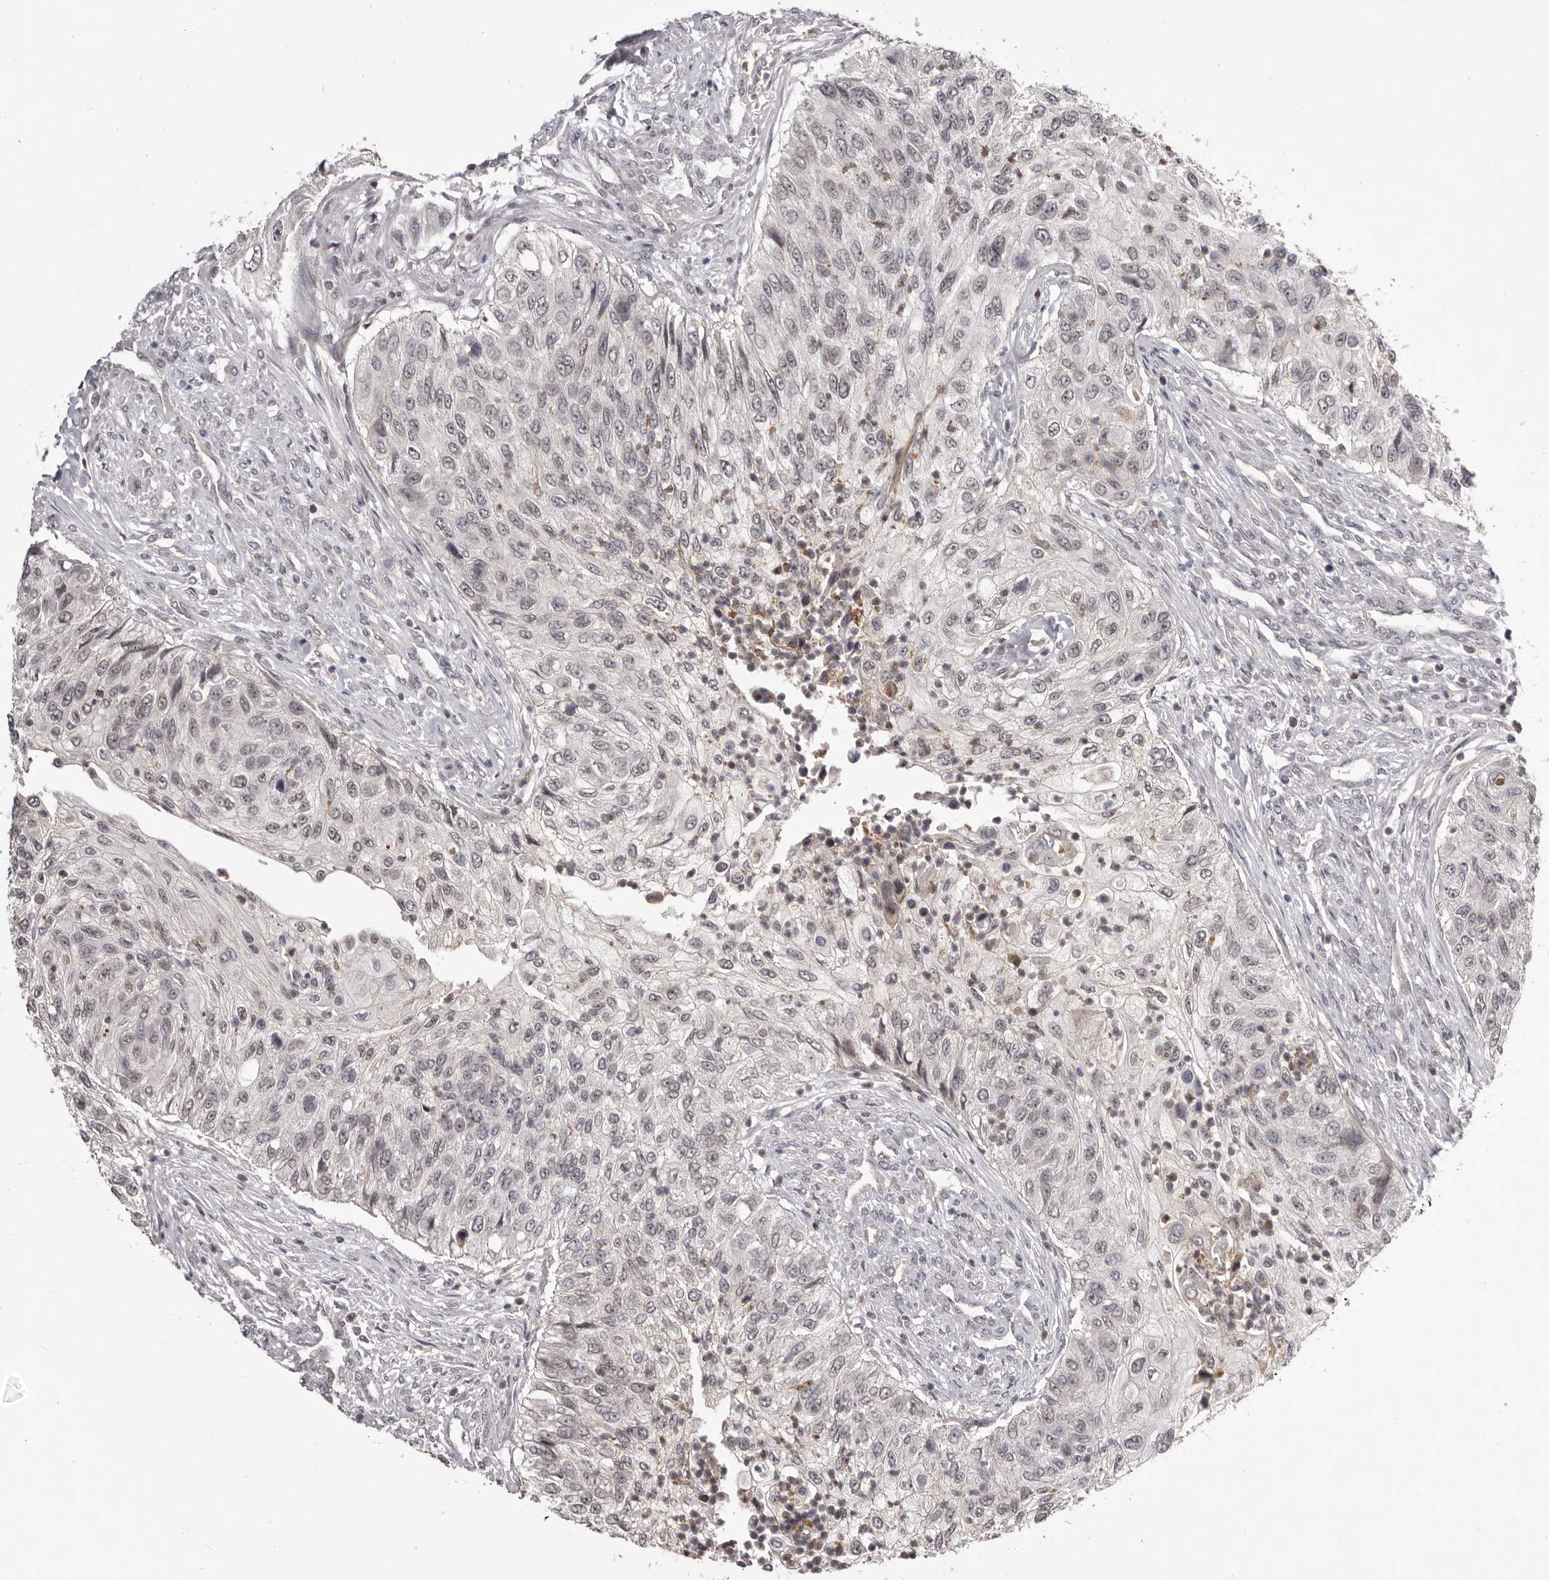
{"staining": {"intensity": "negative", "quantity": "none", "location": "none"}, "tissue": "urothelial cancer", "cell_type": "Tumor cells", "image_type": "cancer", "snomed": [{"axis": "morphology", "description": "Urothelial carcinoma, High grade"}, {"axis": "topography", "description": "Urinary bladder"}], "caption": "The histopathology image shows no staining of tumor cells in high-grade urothelial carcinoma.", "gene": "RNF2", "patient": {"sex": "female", "age": 60}}